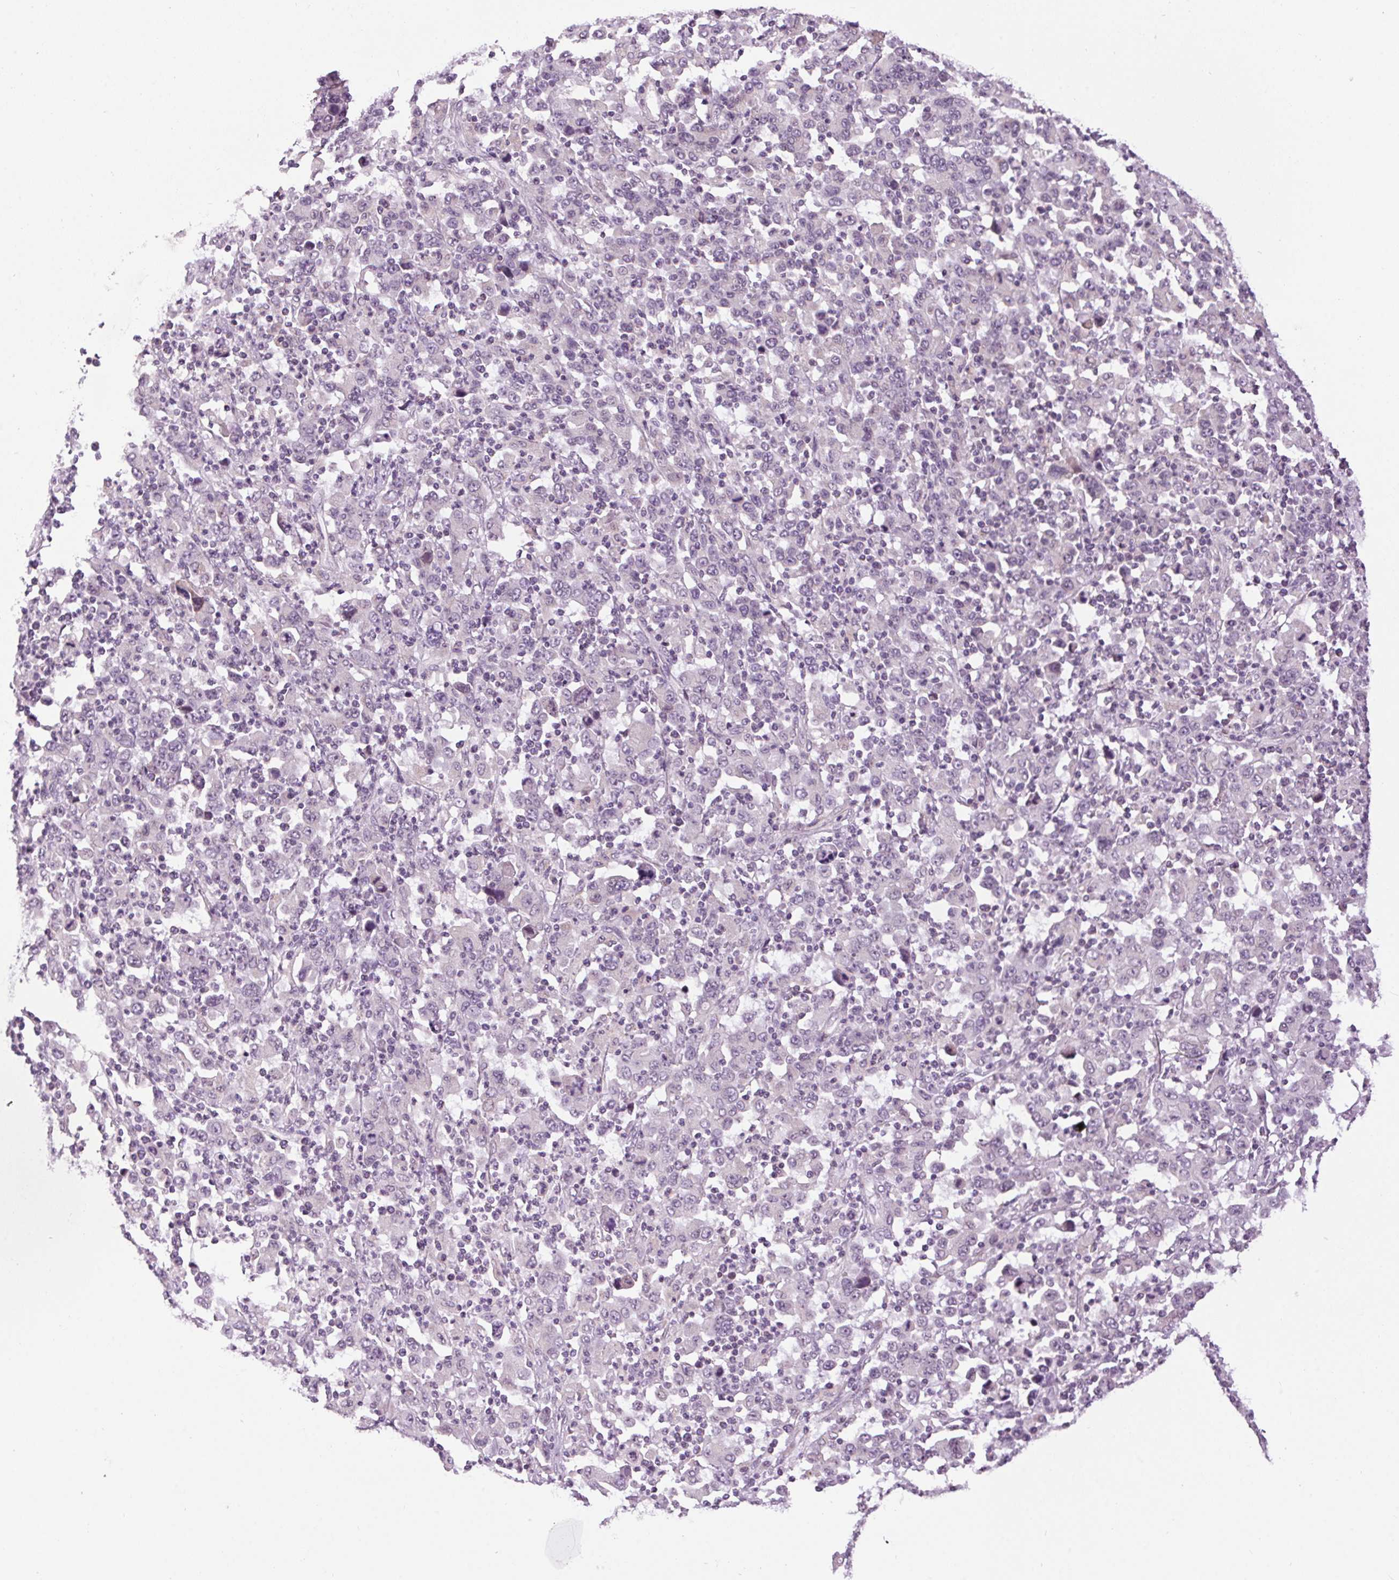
{"staining": {"intensity": "negative", "quantity": "none", "location": "none"}, "tissue": "stomach cancer", "cell_type": "Tumor cells", "image_type": "cancer", "snomed": [{"axis": "morphology", "description": "Adenocarcinoma, NOS"}, {"axis": "topography", "description": "Stomach, upper"}], "caption": "IHC micrograph of human stomach cancer (adenocarcinoma) stained for a protein (brown), which reveals no expression in tumor cells.", "gene": "SMIM13", "patient": {"sex": "male", "age": 69}}